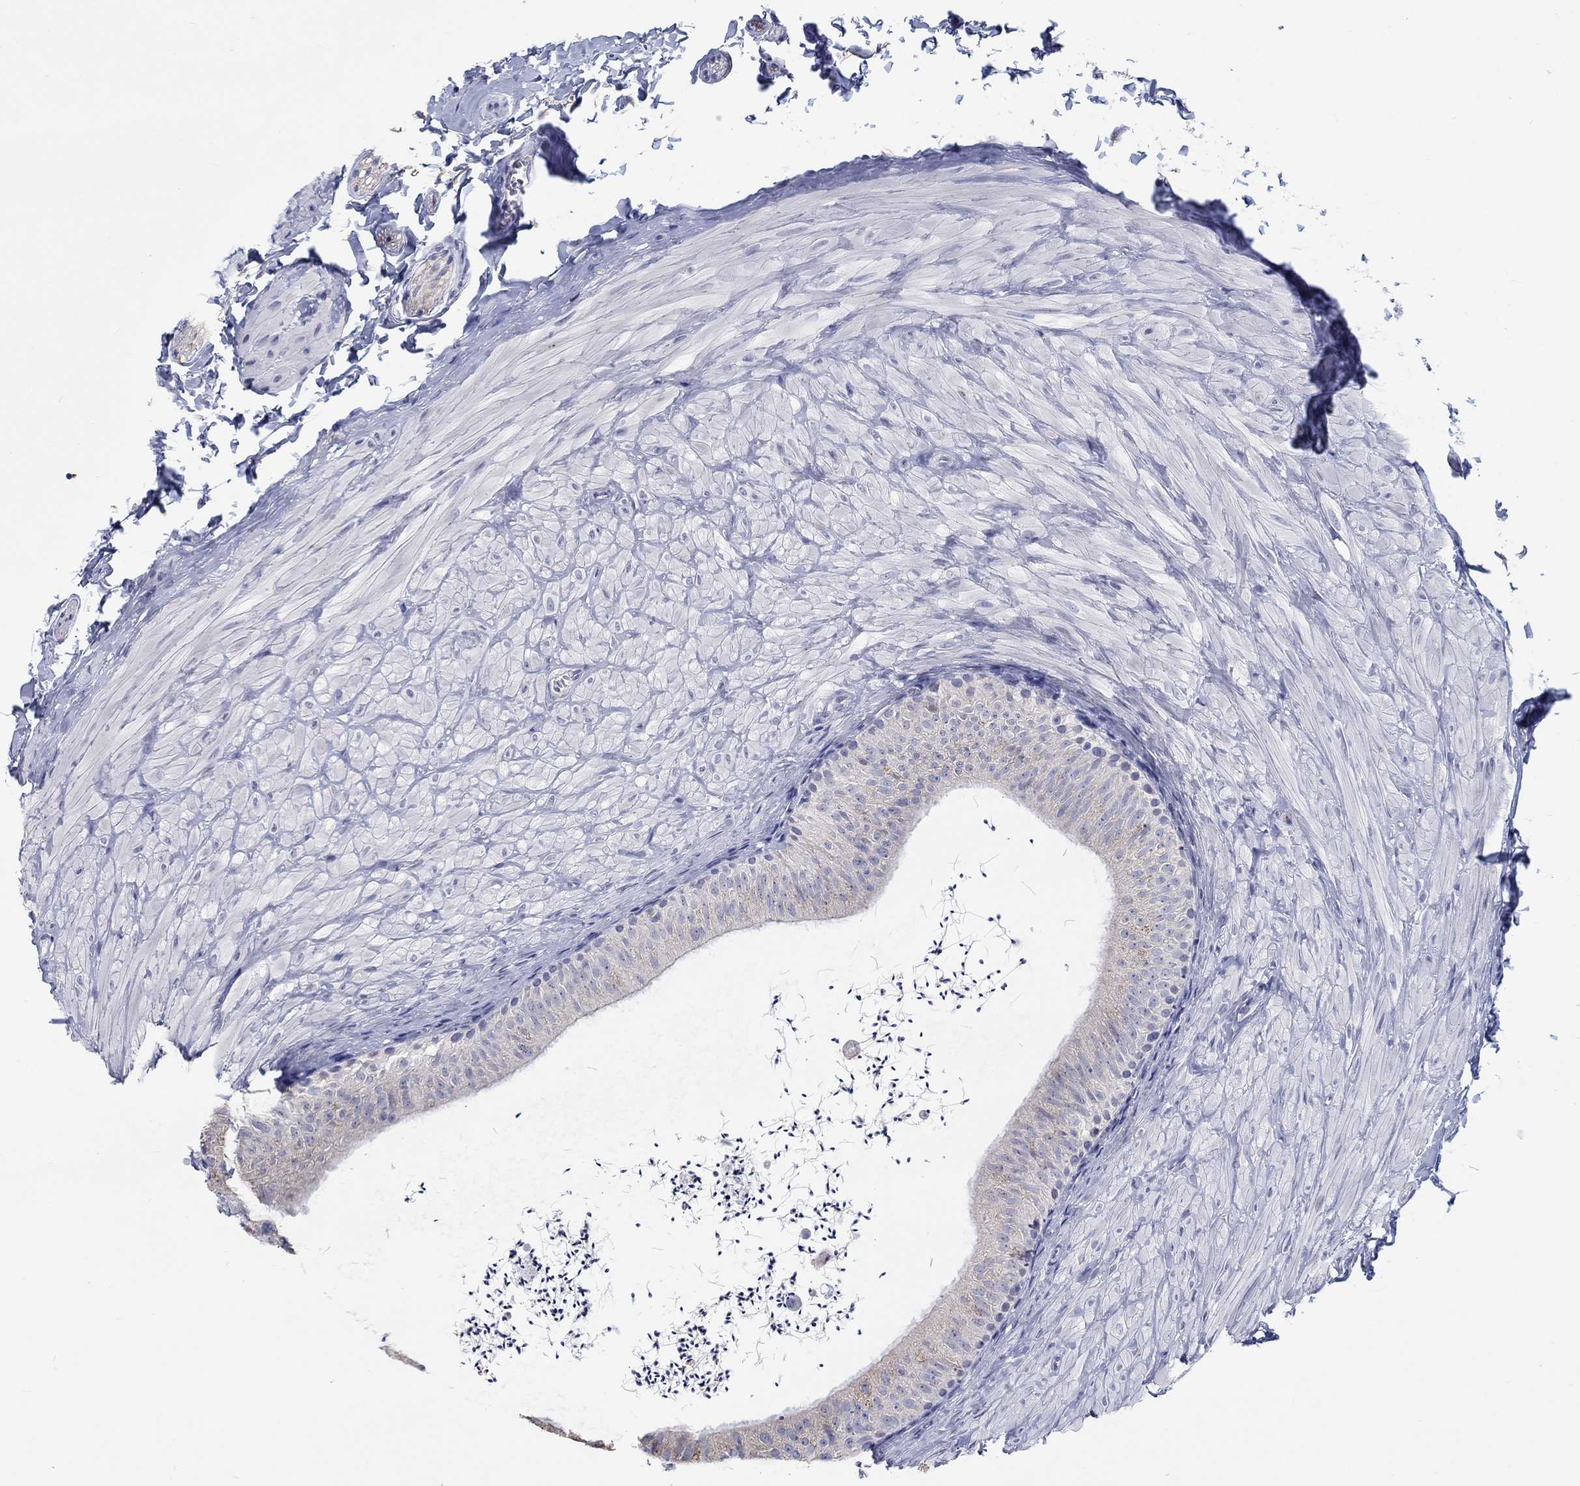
{"staining": {"intensity": "weak", "quantity": "<25%", "location": "cytoplasmic/membranous"}, "tissue": "epididymis", "cell_type": "Glandular cells", "image_type": "normal", "snomed": [{"axis": "morphology", "description": "Normal tissue, NOS"}, {"axis": "topography", "description": "Epididymis"}], "caption": "High magnification brightfield microscopy of normal epididymis stained with DAB (3,3'-diaminobenzidine) (brown) and counterstained with hematoxylin (blue): glandular cells show no significant expression. Brightfield microscopy of immunohistochemistry (IHC) stained with DAB (3,3'-diaminobenzidine) (brown) and hematoxylin (blue), captured at high magnification.", "gene": "LRRC4C", "patient": {"sex": "male", "age": 32}}